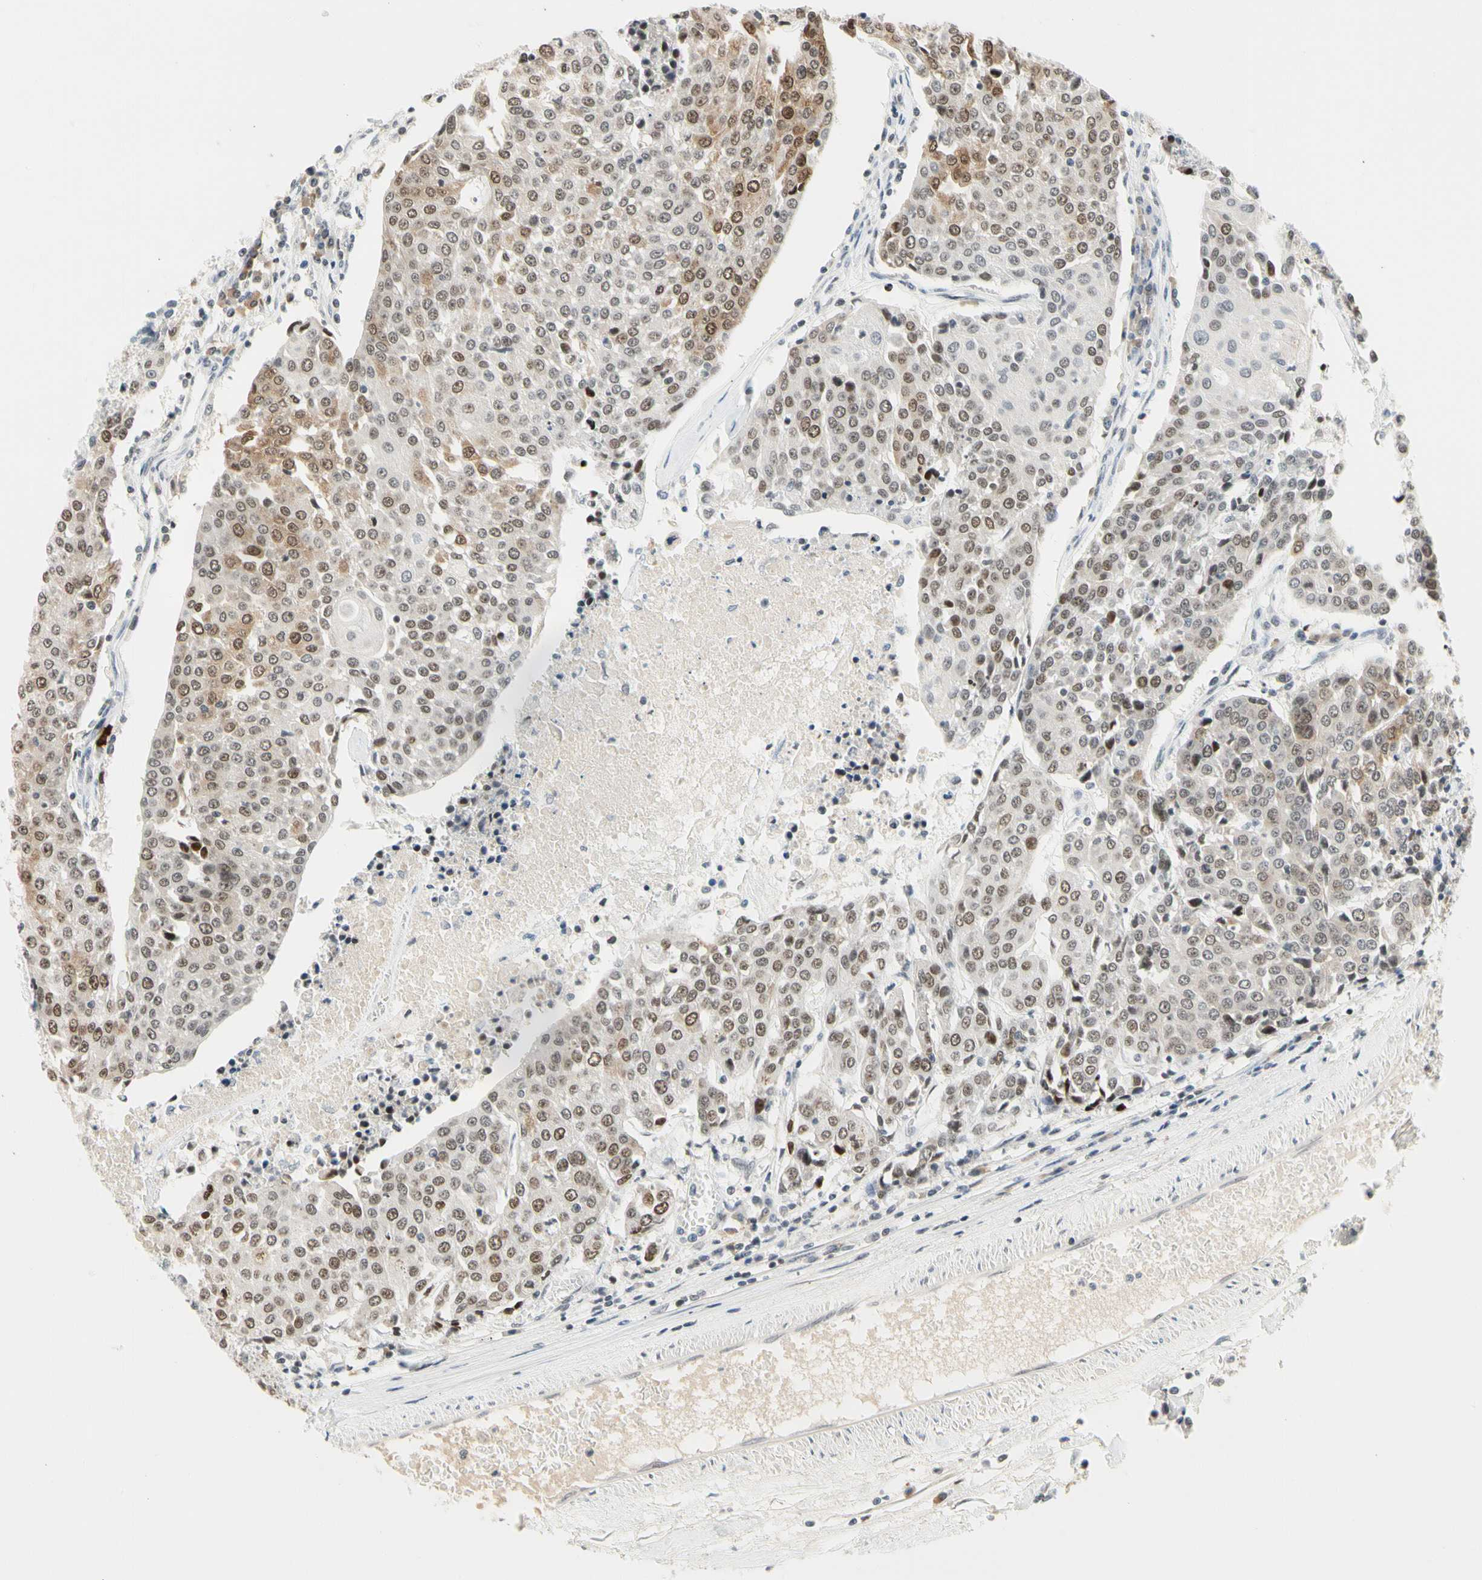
{"staining": {"intensity": "weak", "quantity": ">75%", "location": "nuclear"}, "tissue": "urothelial cancer", "cell_type": "Tumor cells", "image_type": "cancer", "snomed": [{"axis": "morphology", "description": "Urothelial carcinoma, High grade"}, {"axis": "topography", "description": "Urinary bladder"}], "caption": "IHC staining of high-grade urothelial carcinoma, which shows low levels of weak nuclear positivity in about >75% of tumor cells indicating weak nuclear protein staining. The staining was performed using DAB (brown) for protein detection and nuclei were counterstained in hematoxylin (blue).", "gene": "ZSCAN16", "patient": {"sex": "female", "age": 85}}